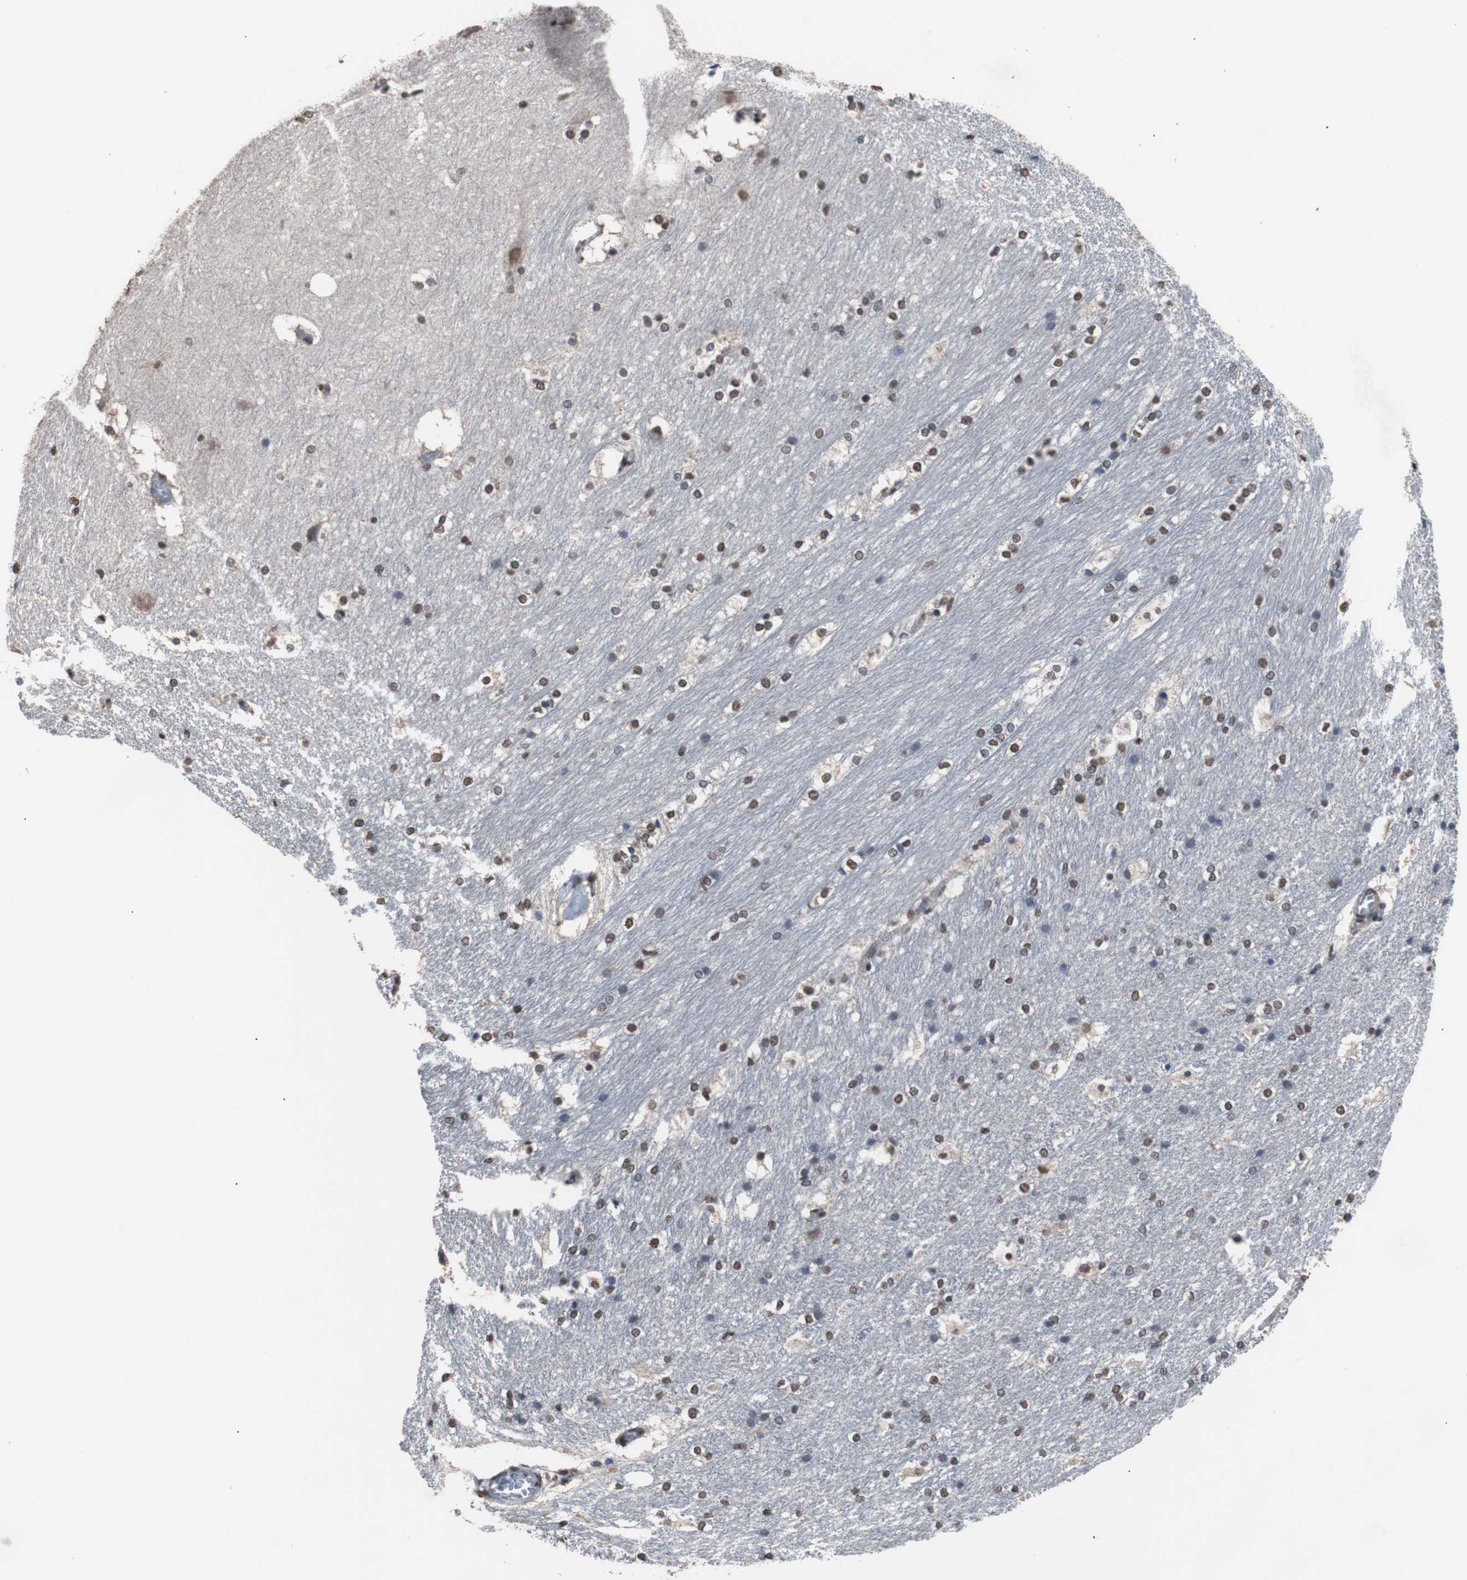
{"staining": {"intensity": "moderate", "quantity": ">75%", "location": "nuclear"}, "tissue": "hippocampus", "cell_type": "Glial cells", "image_type": "normal", "snomed": [{"axis": "morphology", "description": "Normal tissue, NOS"}, {"axis": "topography", "description": "Hippocampus"}], "caption": "A medium amount of moderate nuclear staining is appreciated in approximately >75% of glial cells in unremarkable hippocampus.", "gene": "MED27", "patient": {"sex": "female", "age": 19}}